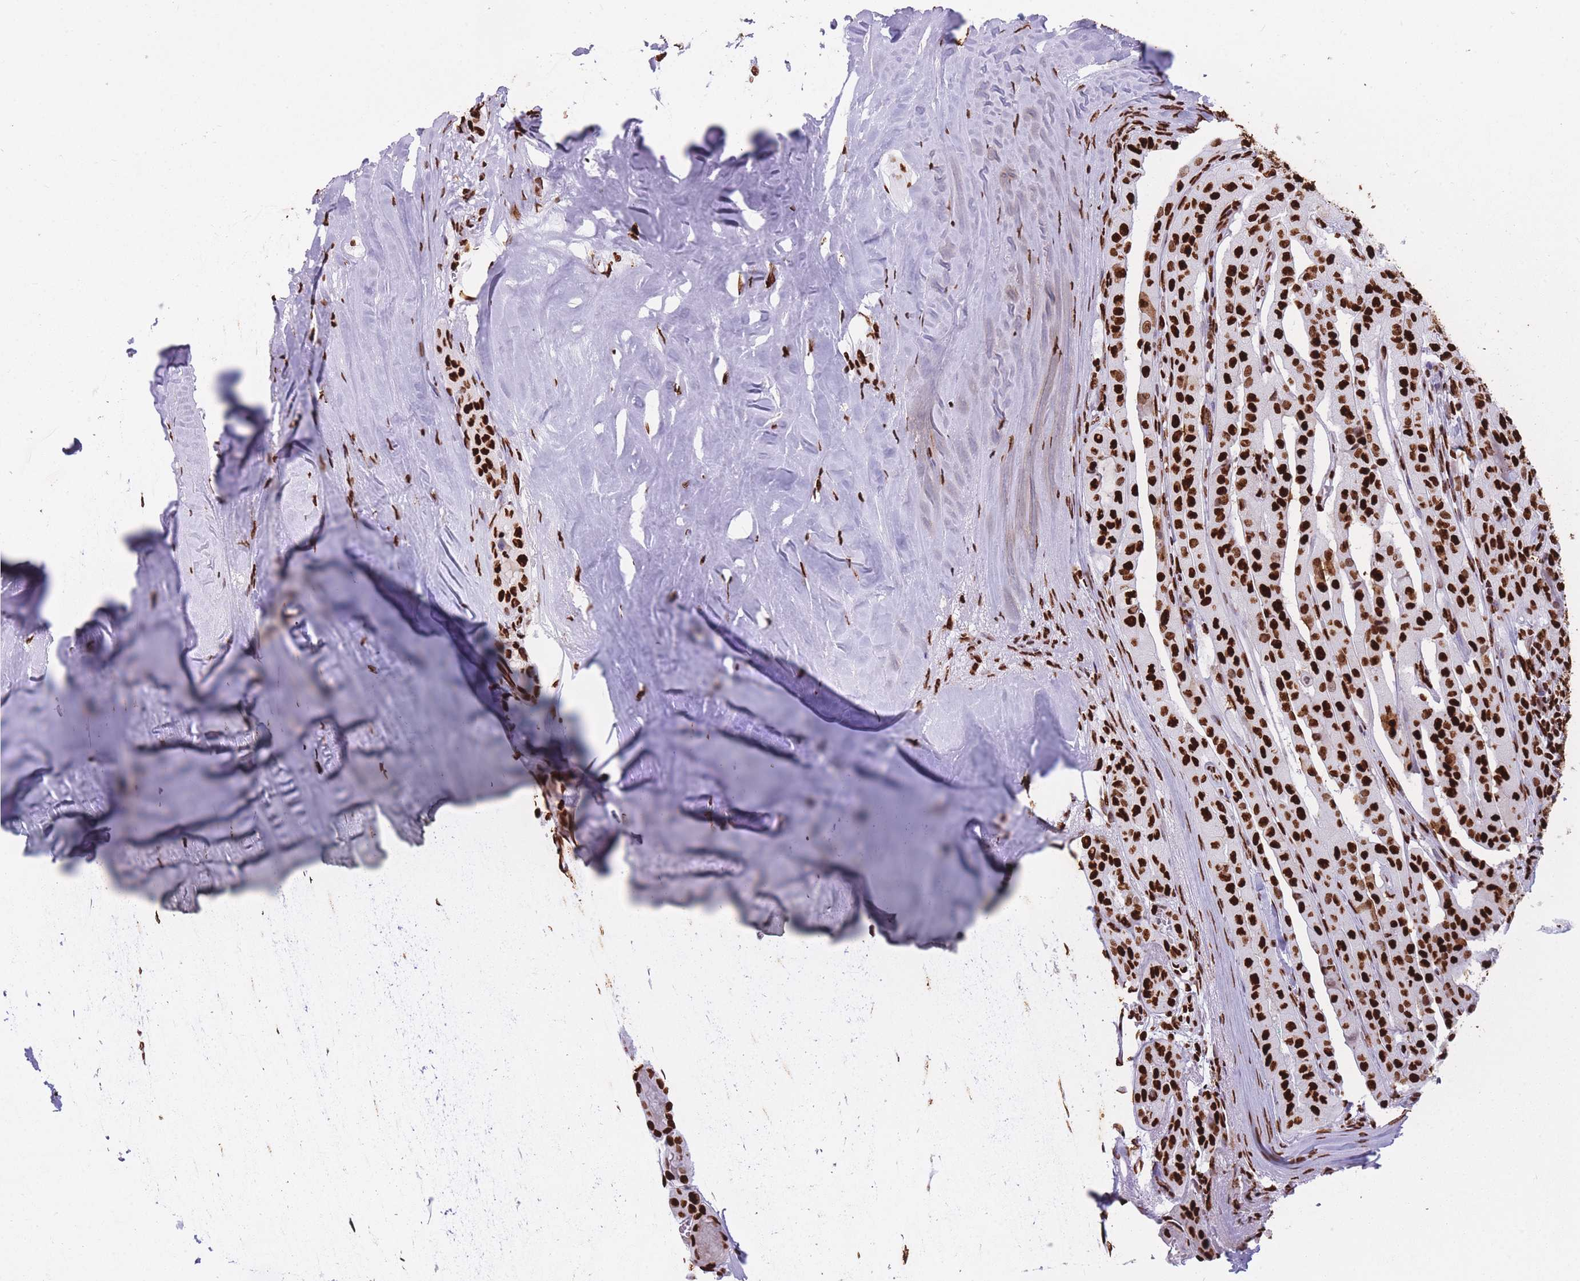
{"staining": {"intensity": "strong", "quantity": ">75%", "location": "nuclear"}, "tissue": "thyroid cancer", "cell_type": "Tumor cells", "image_type": "cancer", "snomed": [{"axis": "morphology", "description": "Papillary adenocarcinoma, NOS"}, {"axis": "topography", "description": "Thyroid gland"}], "caption": "This micrograph demonstrates immunohistochemistry staining of thyroid cancer (papillary adenocarcinoma), with high strong nuclear positivity in about >75% of tumor cells.", "gene": "HNRNPUL1", "patient": {"sex": "female", "age": 59}}